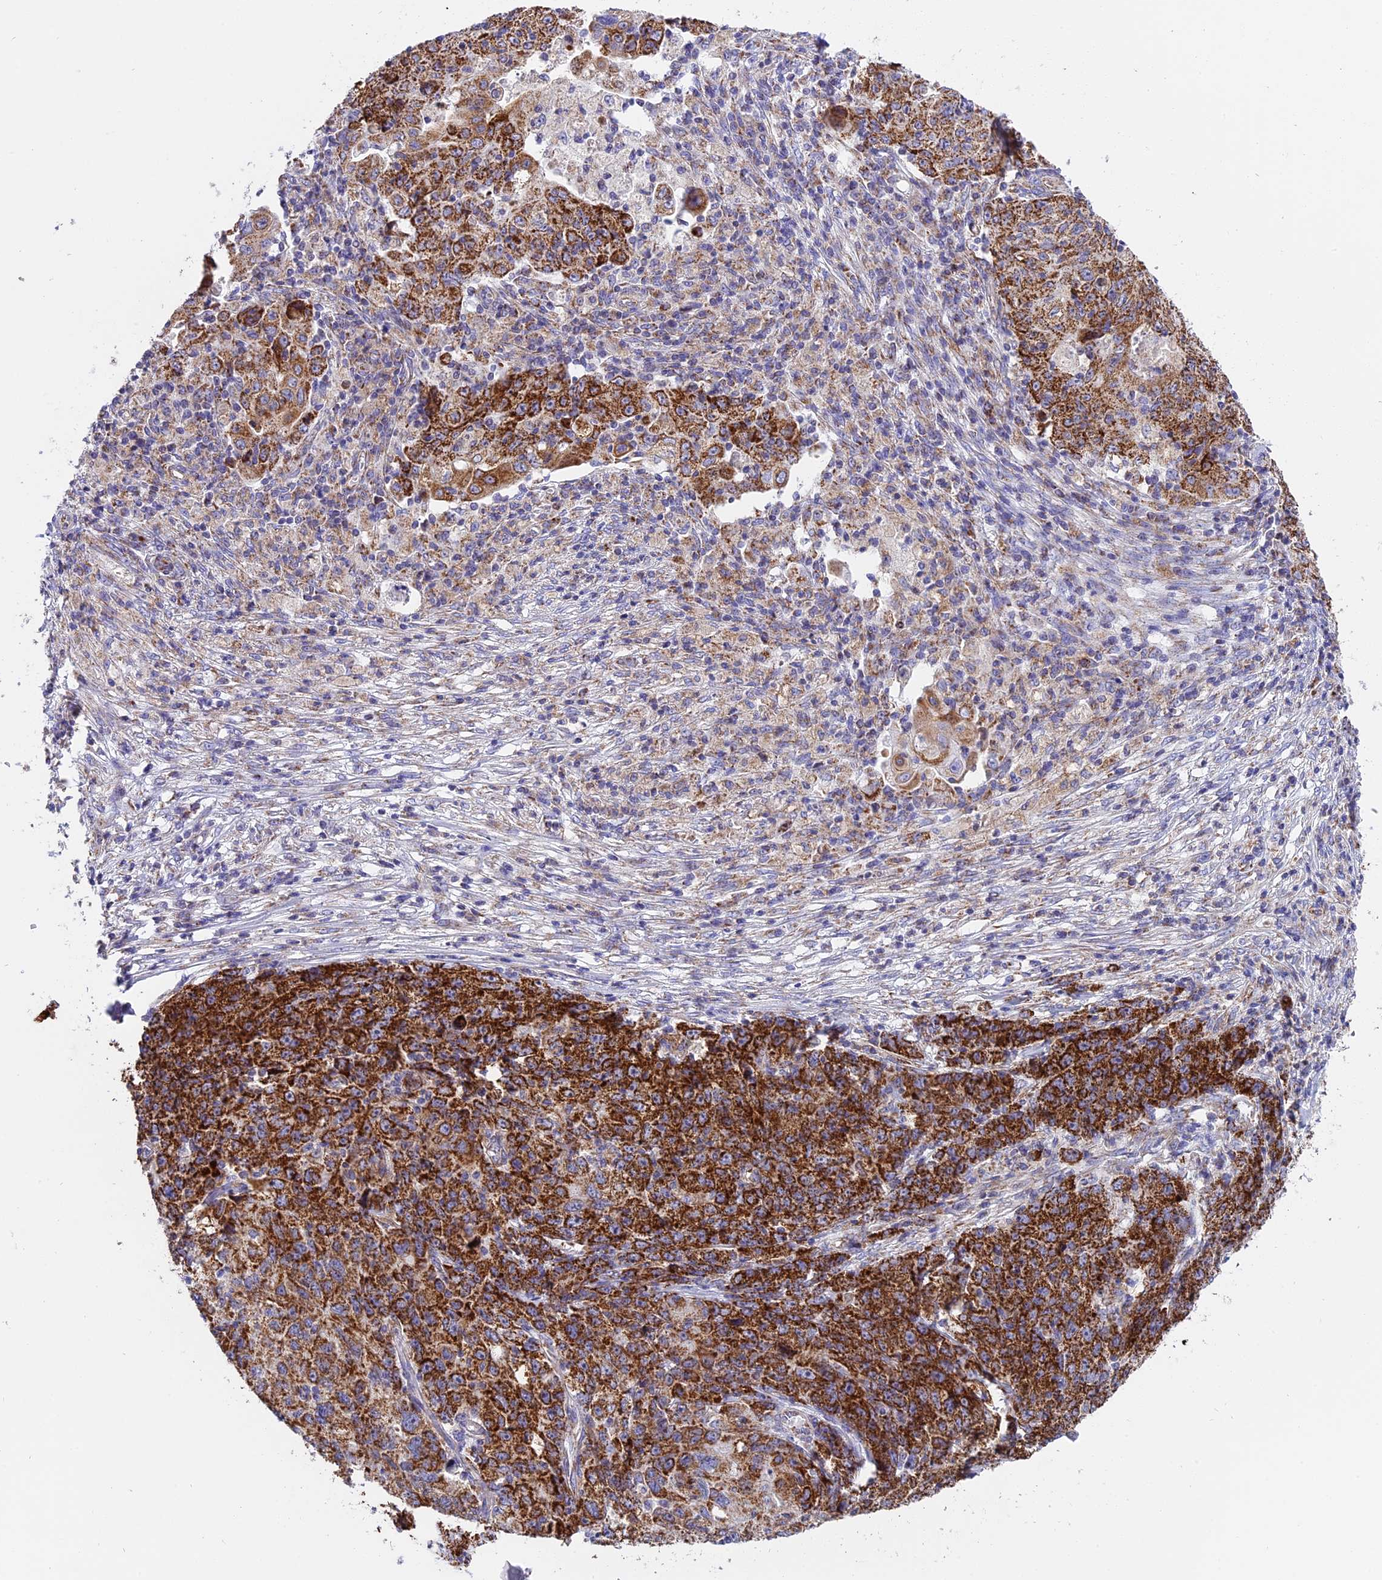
{"staining": {"intensity": "strong", "quantity": ">75%", "location": "cytoplasmic/membranous"}, "tissue": "ovarian cancer", "cell_type": "Tumor cells", "image_type": "cancer", "snomed": [{"axis": "morphology", "description": "Carcinoma, endometroid"}, {"axis": "topography", "description": "Ovary"}], "caption": "There is high levels of strong cytoplasmic/membranous positivity in tumor cells of ovarian endometroid carcinoma, as demonstrated by immunohistochemical staining (brown color).", "gene": "MRPS34", "patient": {"sex": "female", "age": 42}}